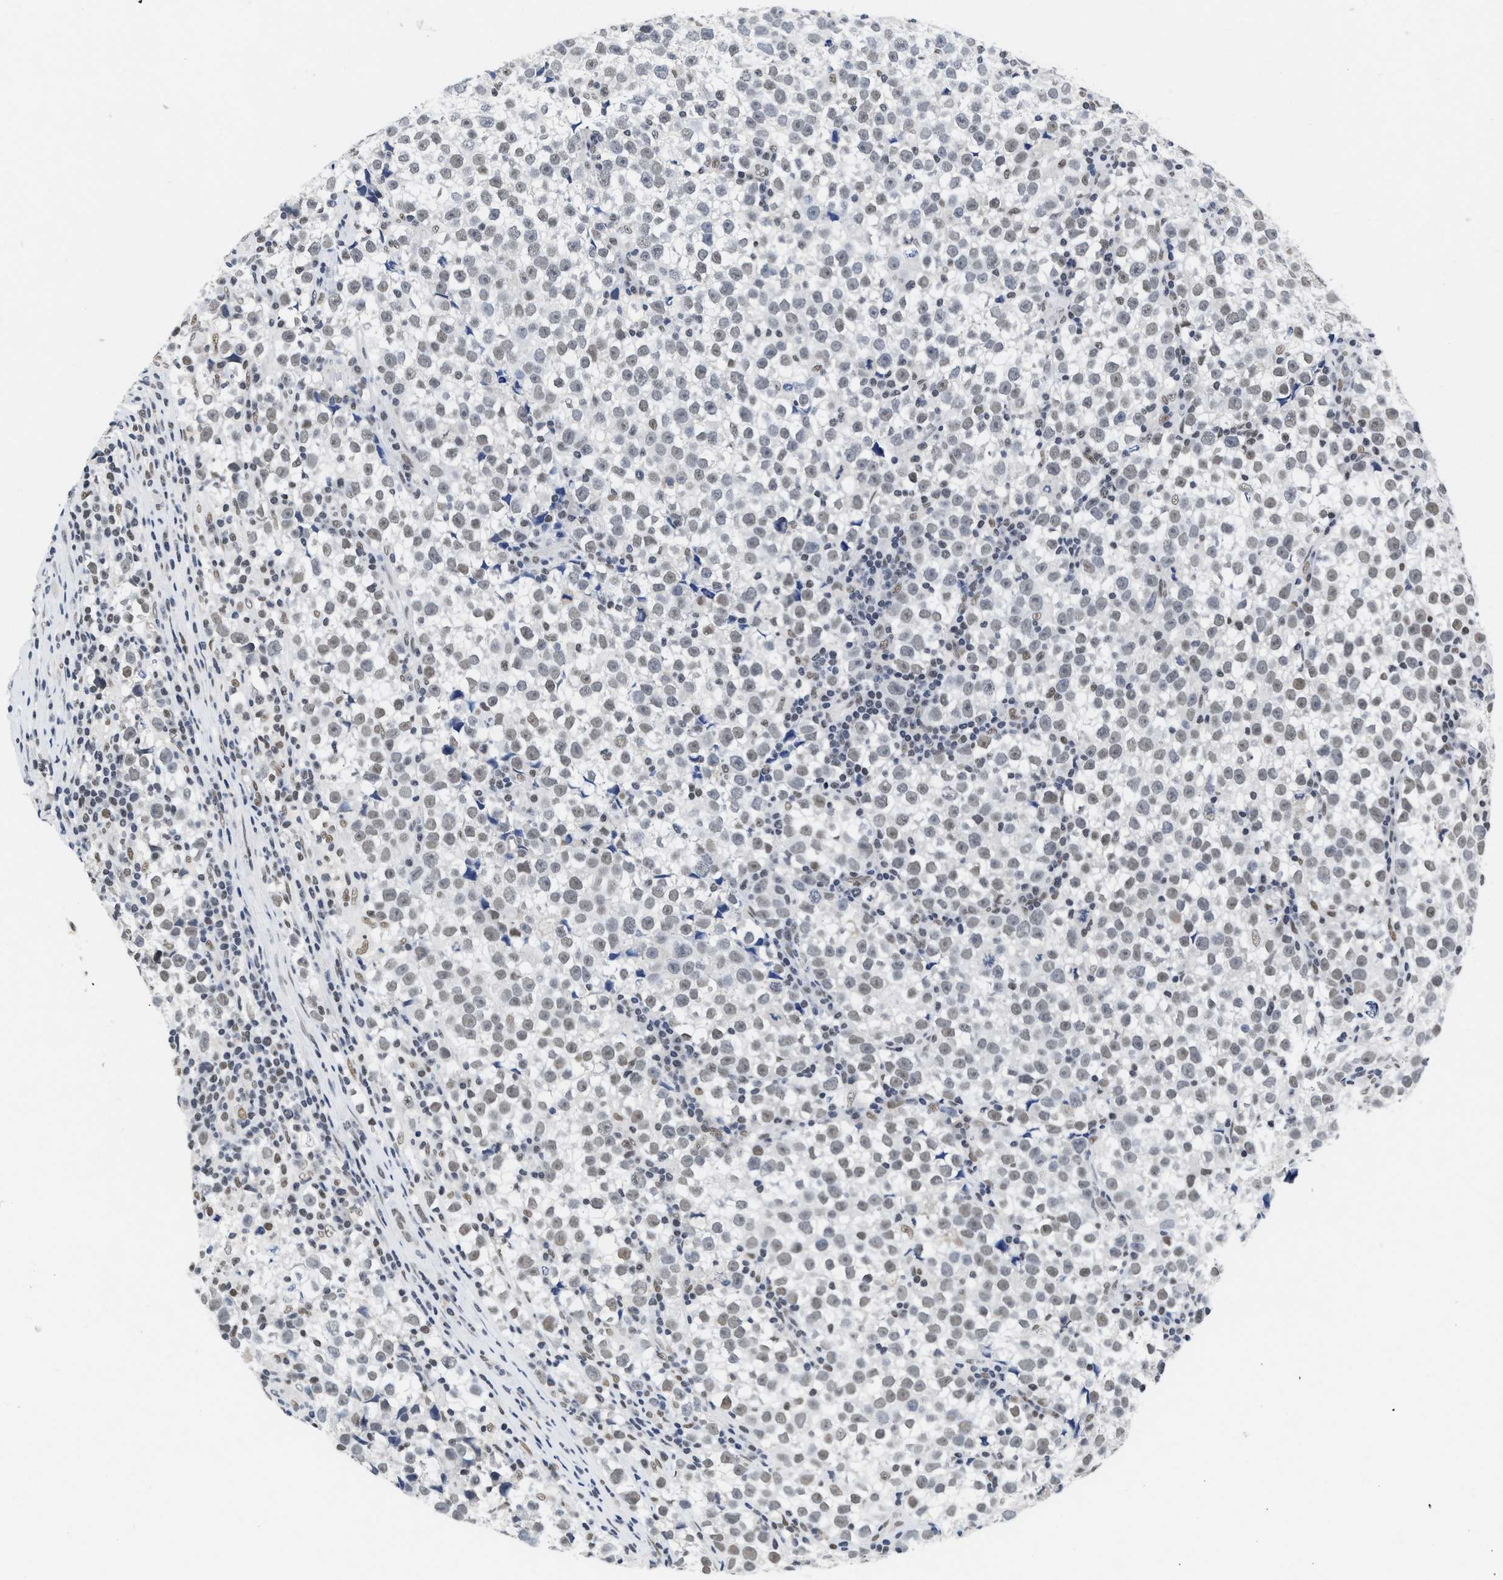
{"staining": {"intensity": "weak", "quantity": "25%-75%", "location": "nuclear"}, "tissue": "testis cancer", "cell_type": "Tumor cells", "image_type": "cancer", "snomed": [{"axis": "morphology", "description": "Normal tissue, NOS"}, {"axis": "morphology", "description": "Seminoma, NOS"}, {"axis": "topography", "description": "Testis"}], "caption": "IHC photomicrograph of neoplastic tissue: human testis cancer stained using IHC exhibits low levels of weak protein expression localized specifically in the nuclear of tumor cells, appearing as a nuclear brown color.", "gene": "INIP", "patient": {"sex": "male", "age": 43}}